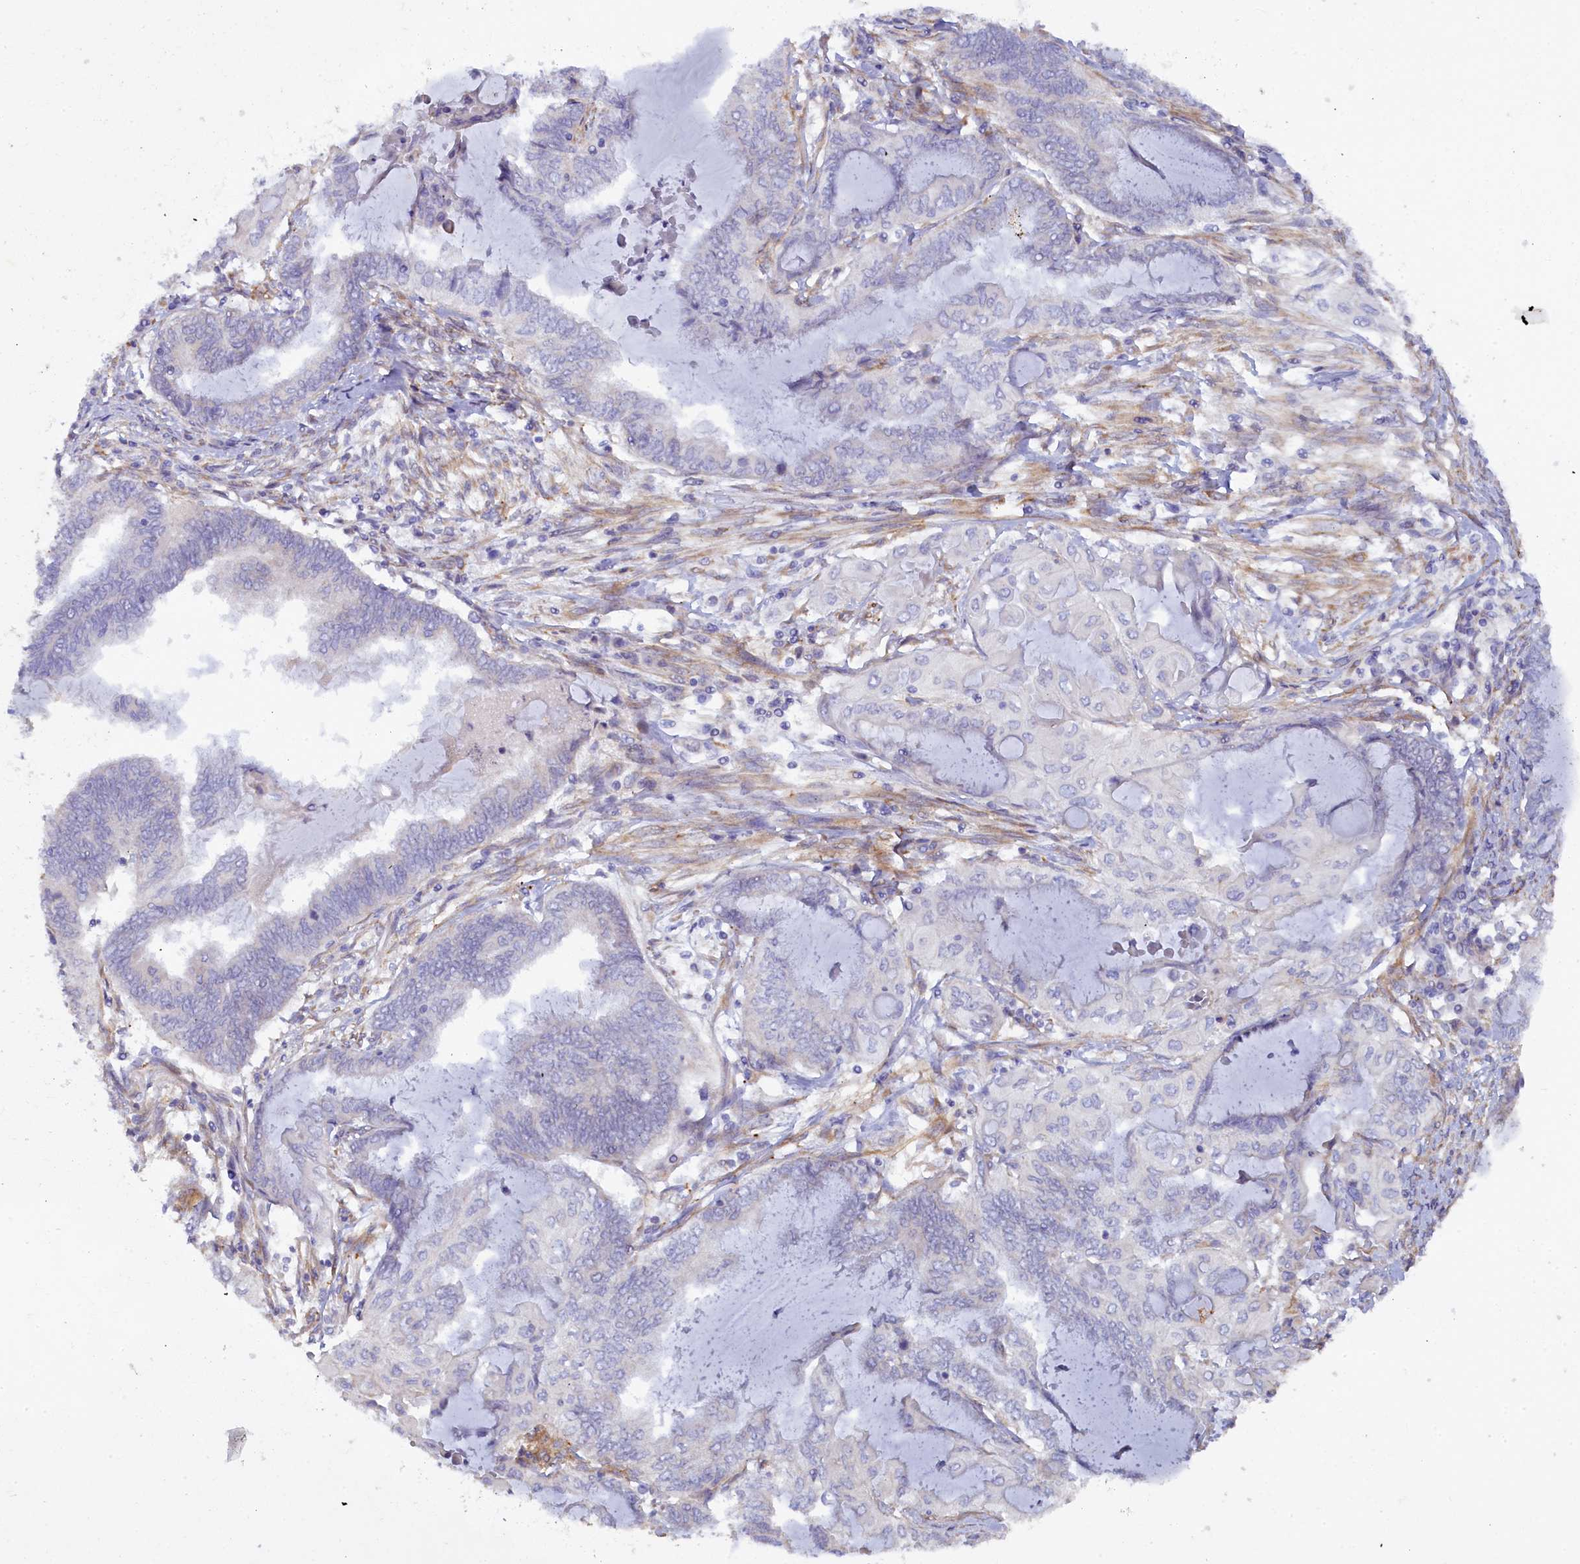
{"staining": {"intensity": "negative", "quantity": "none", "location": "none"}, "tissue": "endometrial cancer", "cell_type": "Tumor cells", "image_type": "cancer", "snomed": [{"axis": "morphology", "description": "Adenocarcinoma, NOS"}, {"axis": "topography", "description": "Uterus"}, {"axis": "topography", "description": "Endometrium"}], "caption": "This micrograph is of endometrial cancer stained with immunohistochemistry (IHC) to label a protein in brown with the nuclei are counter-stained blue. There is no staining in tumor cells. The staining is performed using DAB (3,3'-diaminobenzidine) brown chromogen with nuclei counter-stained in using hematoxylin.", "gene": "POGLUT3", "patient": {"sex": "female", "age": 70}}